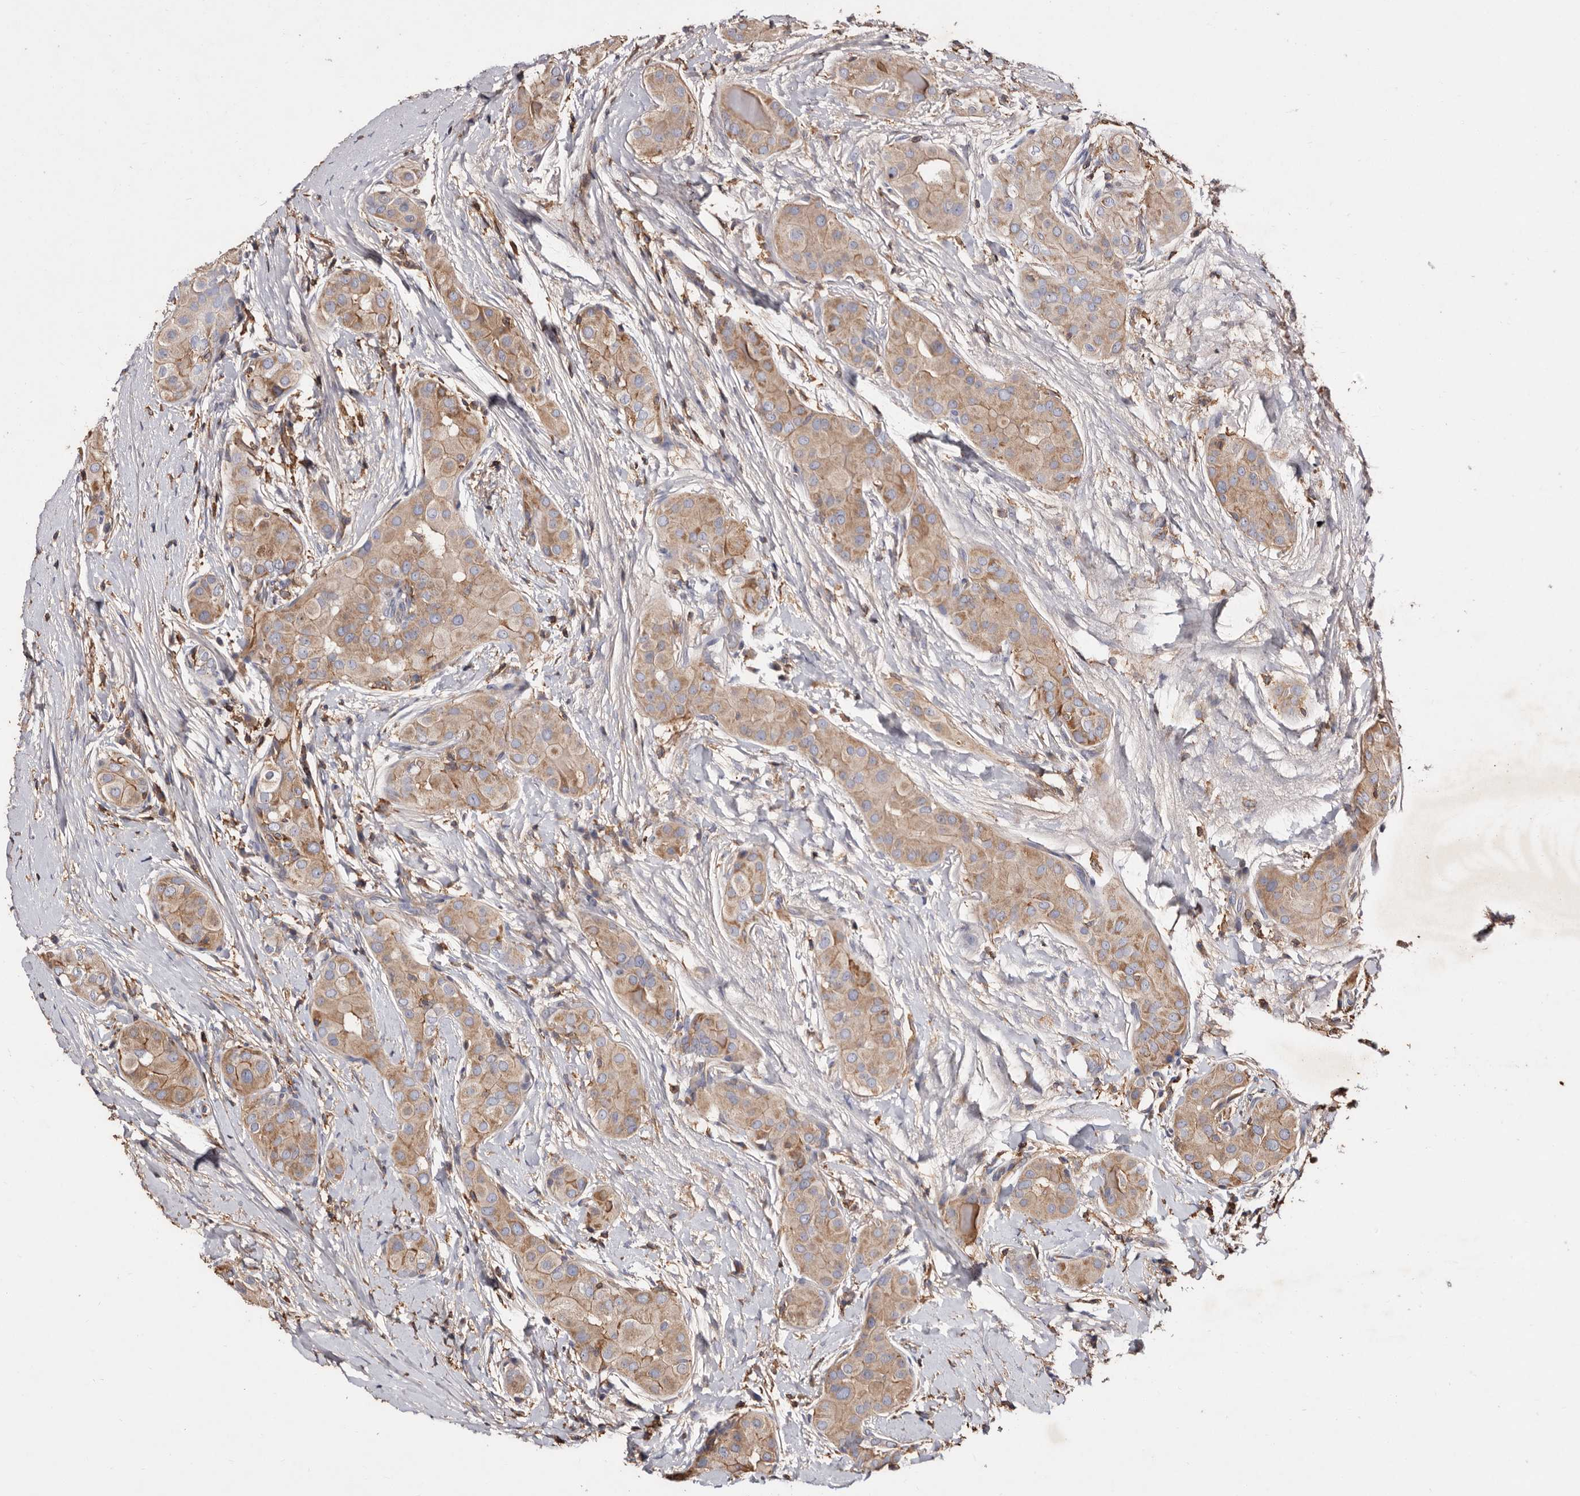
{"staining": {"intensity": "moderate", "quantity": ">75%", "location": "cytoplasmic/membranous"}, "tissue": "thyroid cancer", "cell_type": "Tumor cells", "image_type": "cancer", "snomed": [{"axis": "morphology", "description": "Papillary adenocarcinoma, NOS"}, {"axis": "topography", "description": "Thyroid gland"}], "caption": "Immunohistochemical staining of human thyroid papillary adenocarcinoma shows medium levels of moderate cytoplasmic/membranous protein staining in approximately >75% of tumor cells.", "gene": "COQ8B", "patient": {"sex": "male", "age": 33}}